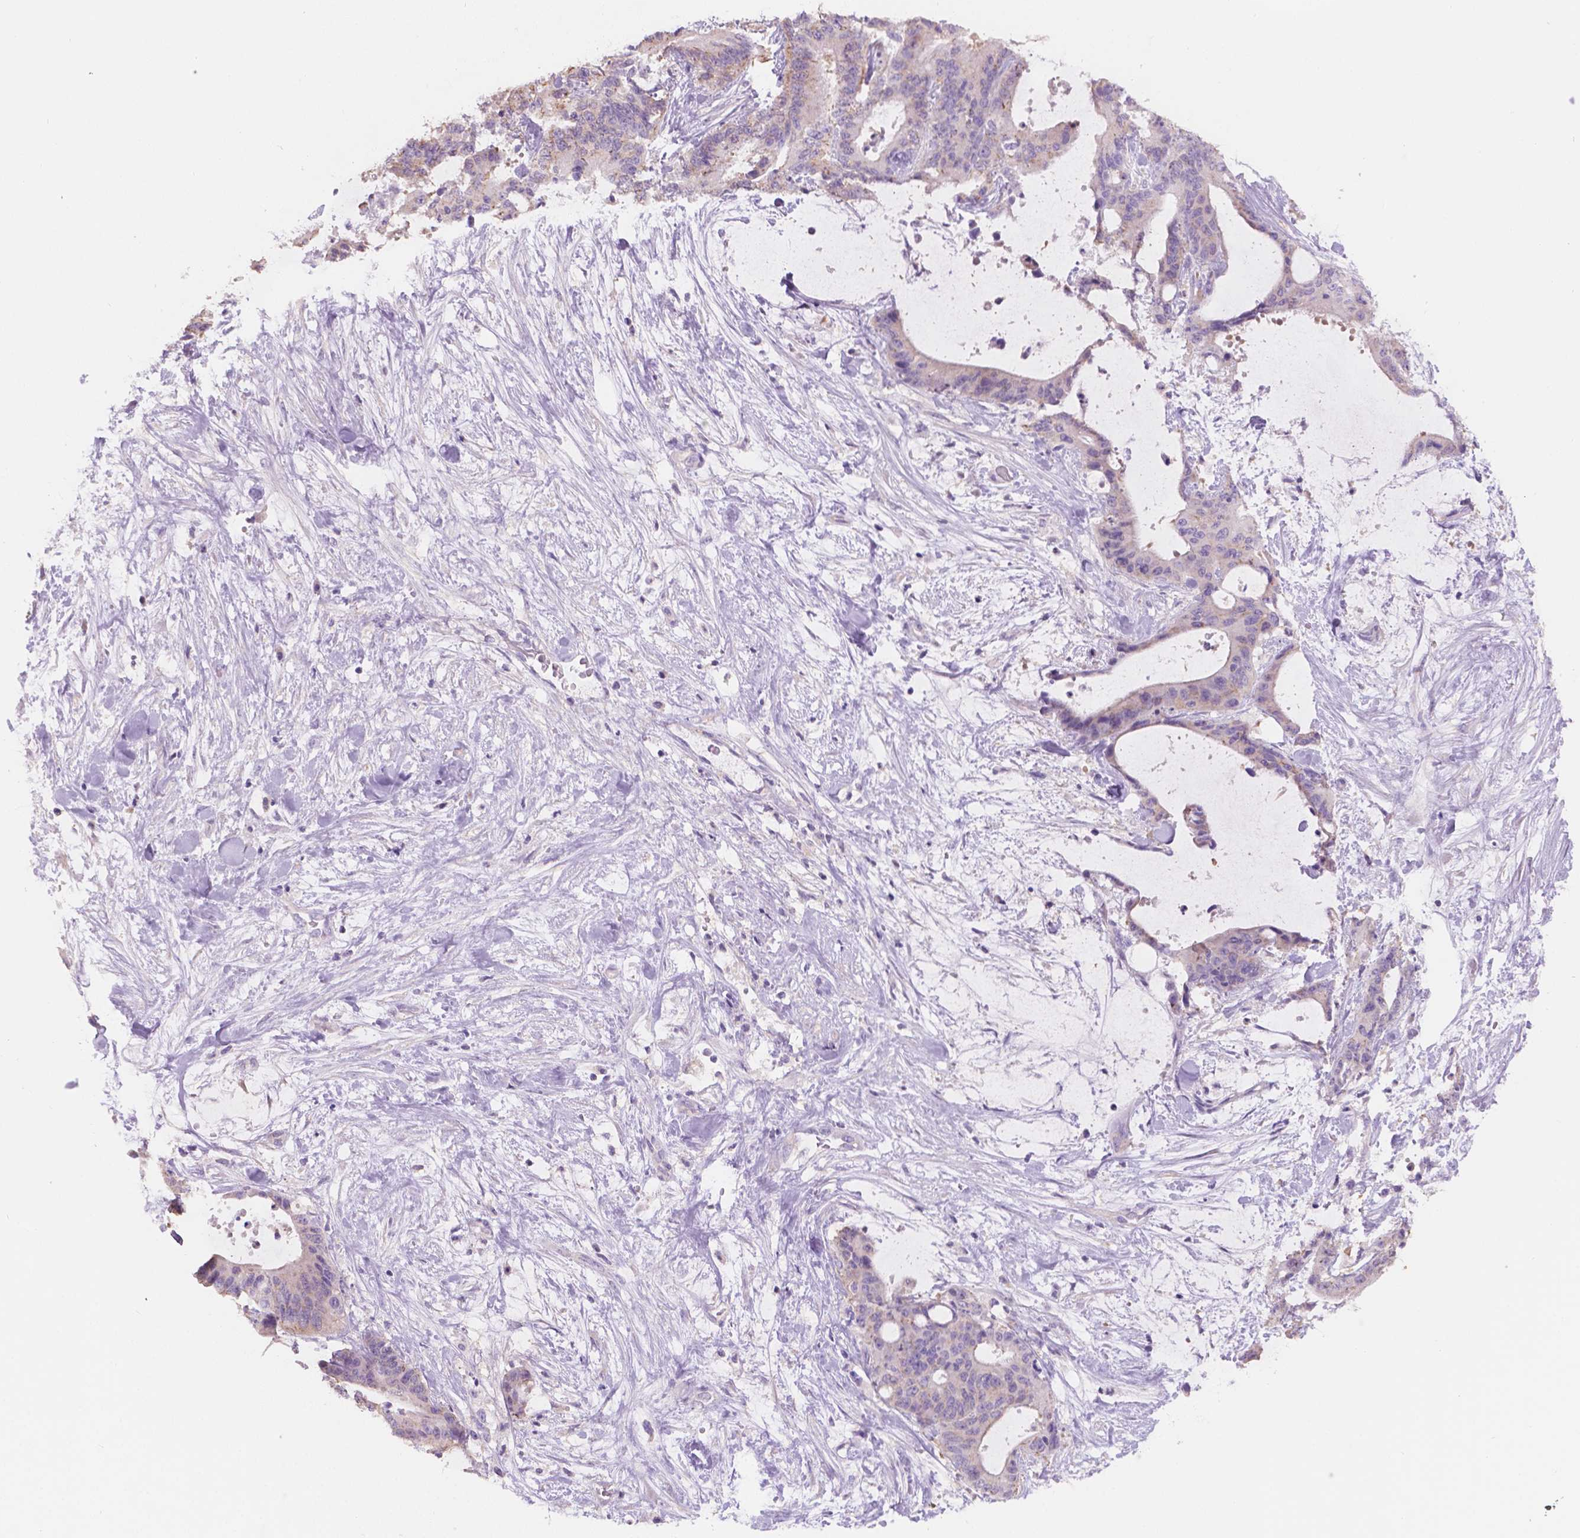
{"staining": {"intensity": "weak", "quantity": "<25%", "location": "cytoplasmic/membranous"}, "tissue": "liver cancer", "cell_type": "Tumor cells", "image_type": "cancer", "snomed": [{"axis": "morphology", "description": "Cholangiocarcinoma"}, {"axis": "topography", "description": "Liver"}], "caption": "Immunohistochemical staining of liver cancer (cholangiocarcinoma) demonstrates no significant staining in tumor cells.", "gene": "SBSN", "patient": {"sex": "female", "age": 73}}